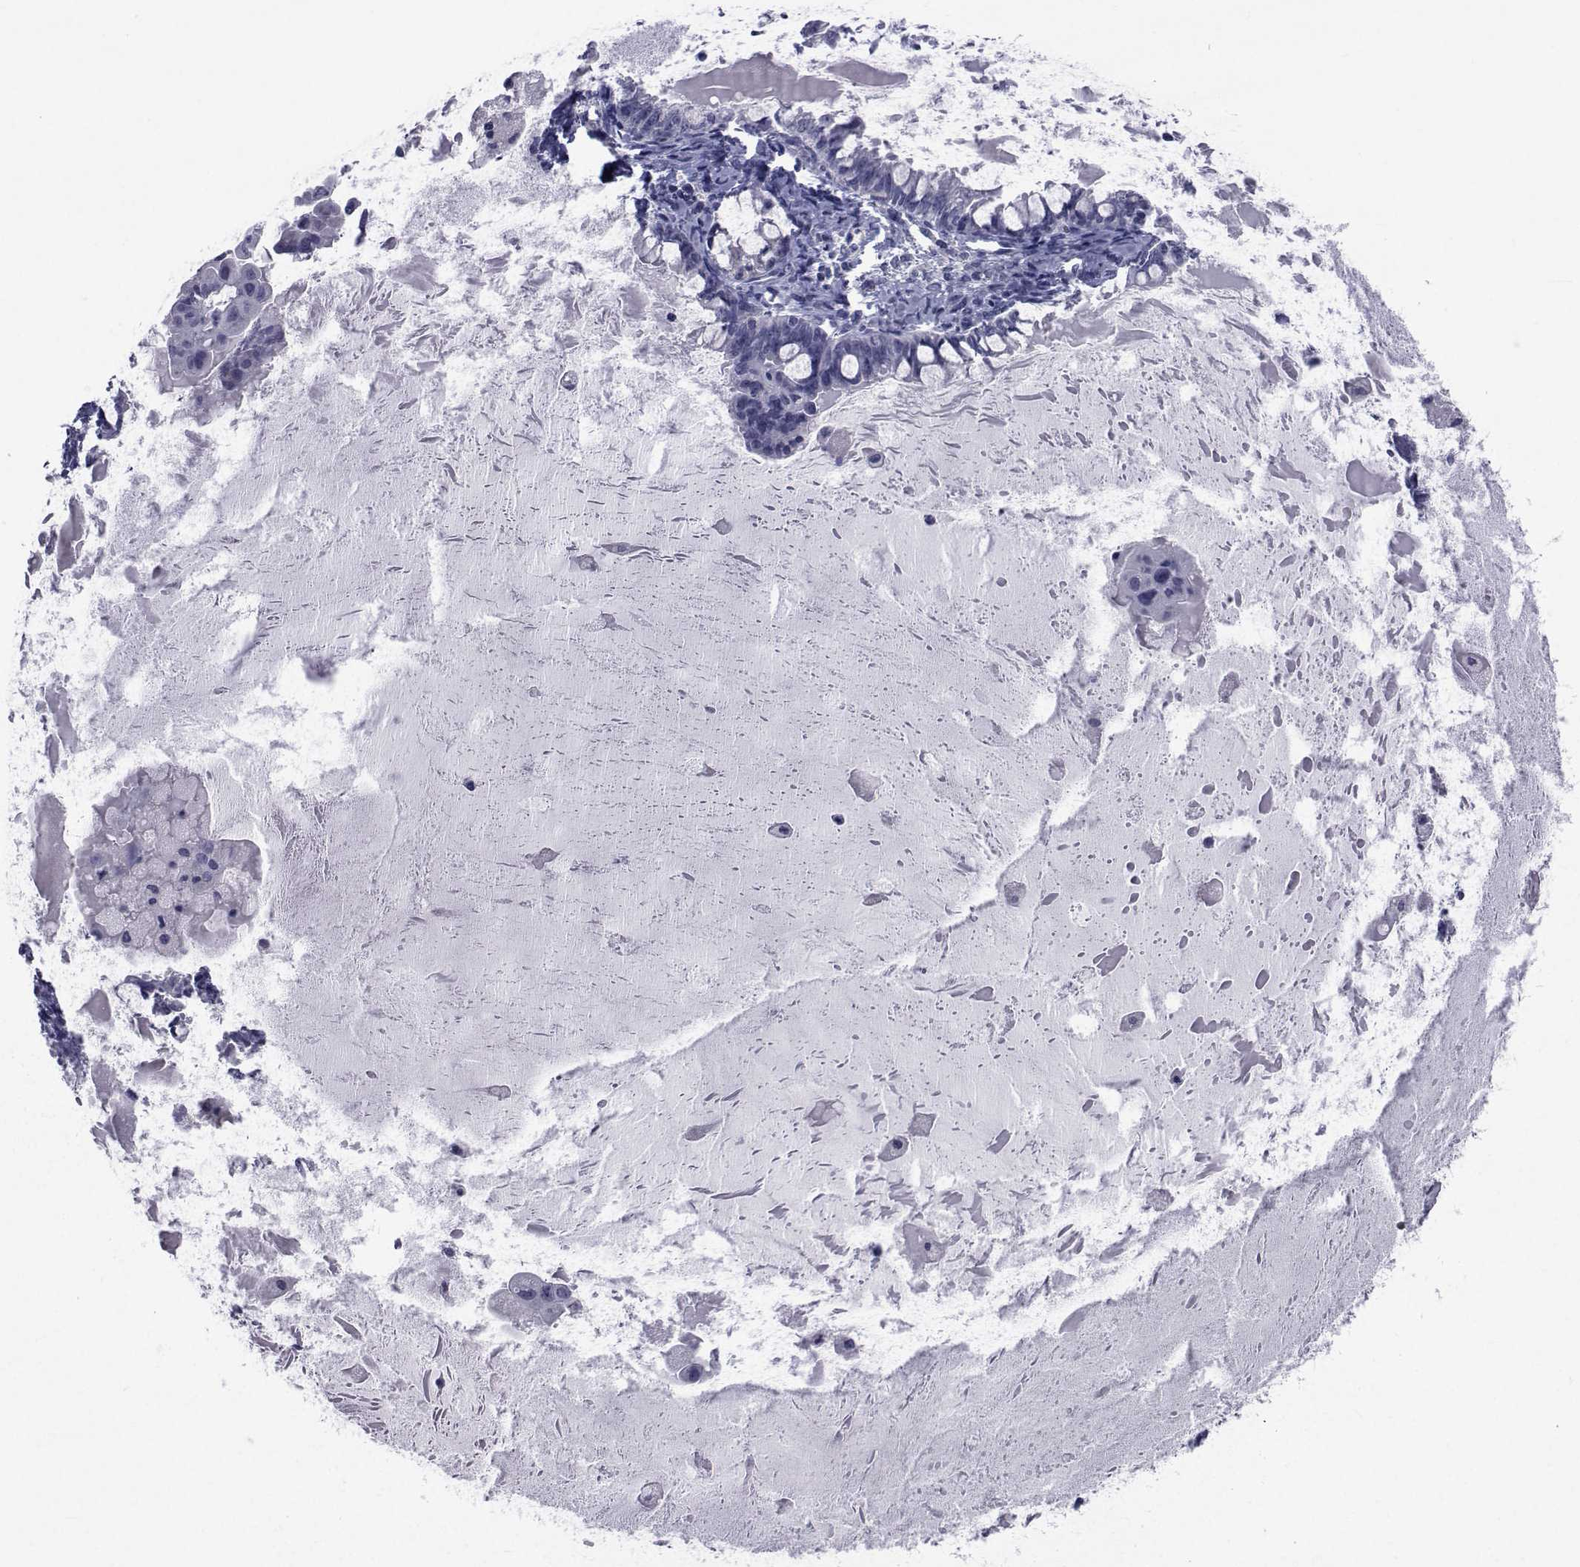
{"staining": {"intensity": "negative", "quantity": "none", "location": "none"}, "tissue": "ovarian cancer", "cell_type": "Tumor cells", "image_type": "cancer", "snomed": [{"axis": "morphology", "description": "Cystadenocarcinoma, mucinous, NOS"}, {"axis": "topography", "description": "Ovary"}], "caption": "Photomicrograph shows no protein positivity in tumor cells of ovarian mucinous cystadenocarcinoma tissue.", "gene": "SEMA5B", "patient": {"sex": "female", "age": 63}}